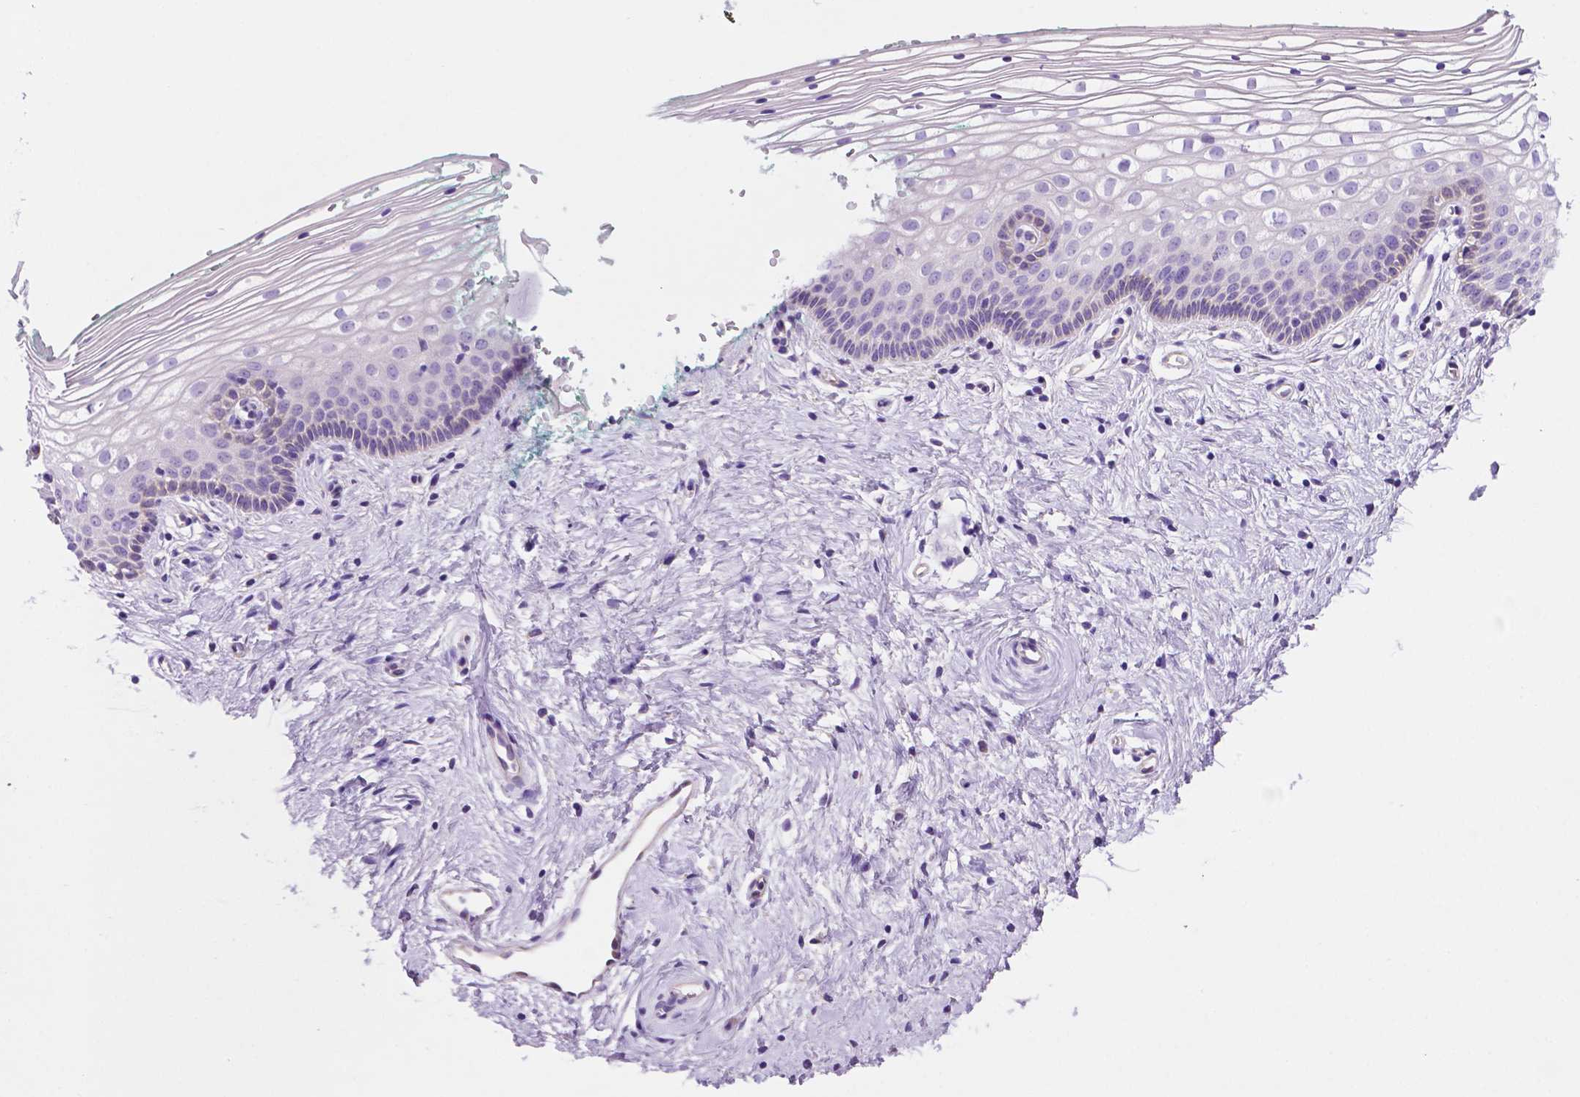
{"staining": {"intensity": "negative", "quantity": "none", "location": "none"}, "tissue": "vagina", "cell_type": "Squamous epithelial cells", "image_type": "normal", "snomed": [{"axis": "morphology", "description": "Normal tissue, NOS"}, {"axis": "topography", "description": "Vagina"}], "caption": "Squamous epithelial cells are negative for brown protein staining in unremarkable vagina.", "gene": "CEACAM7", "patient": {"sex": "female", "age": 36}}